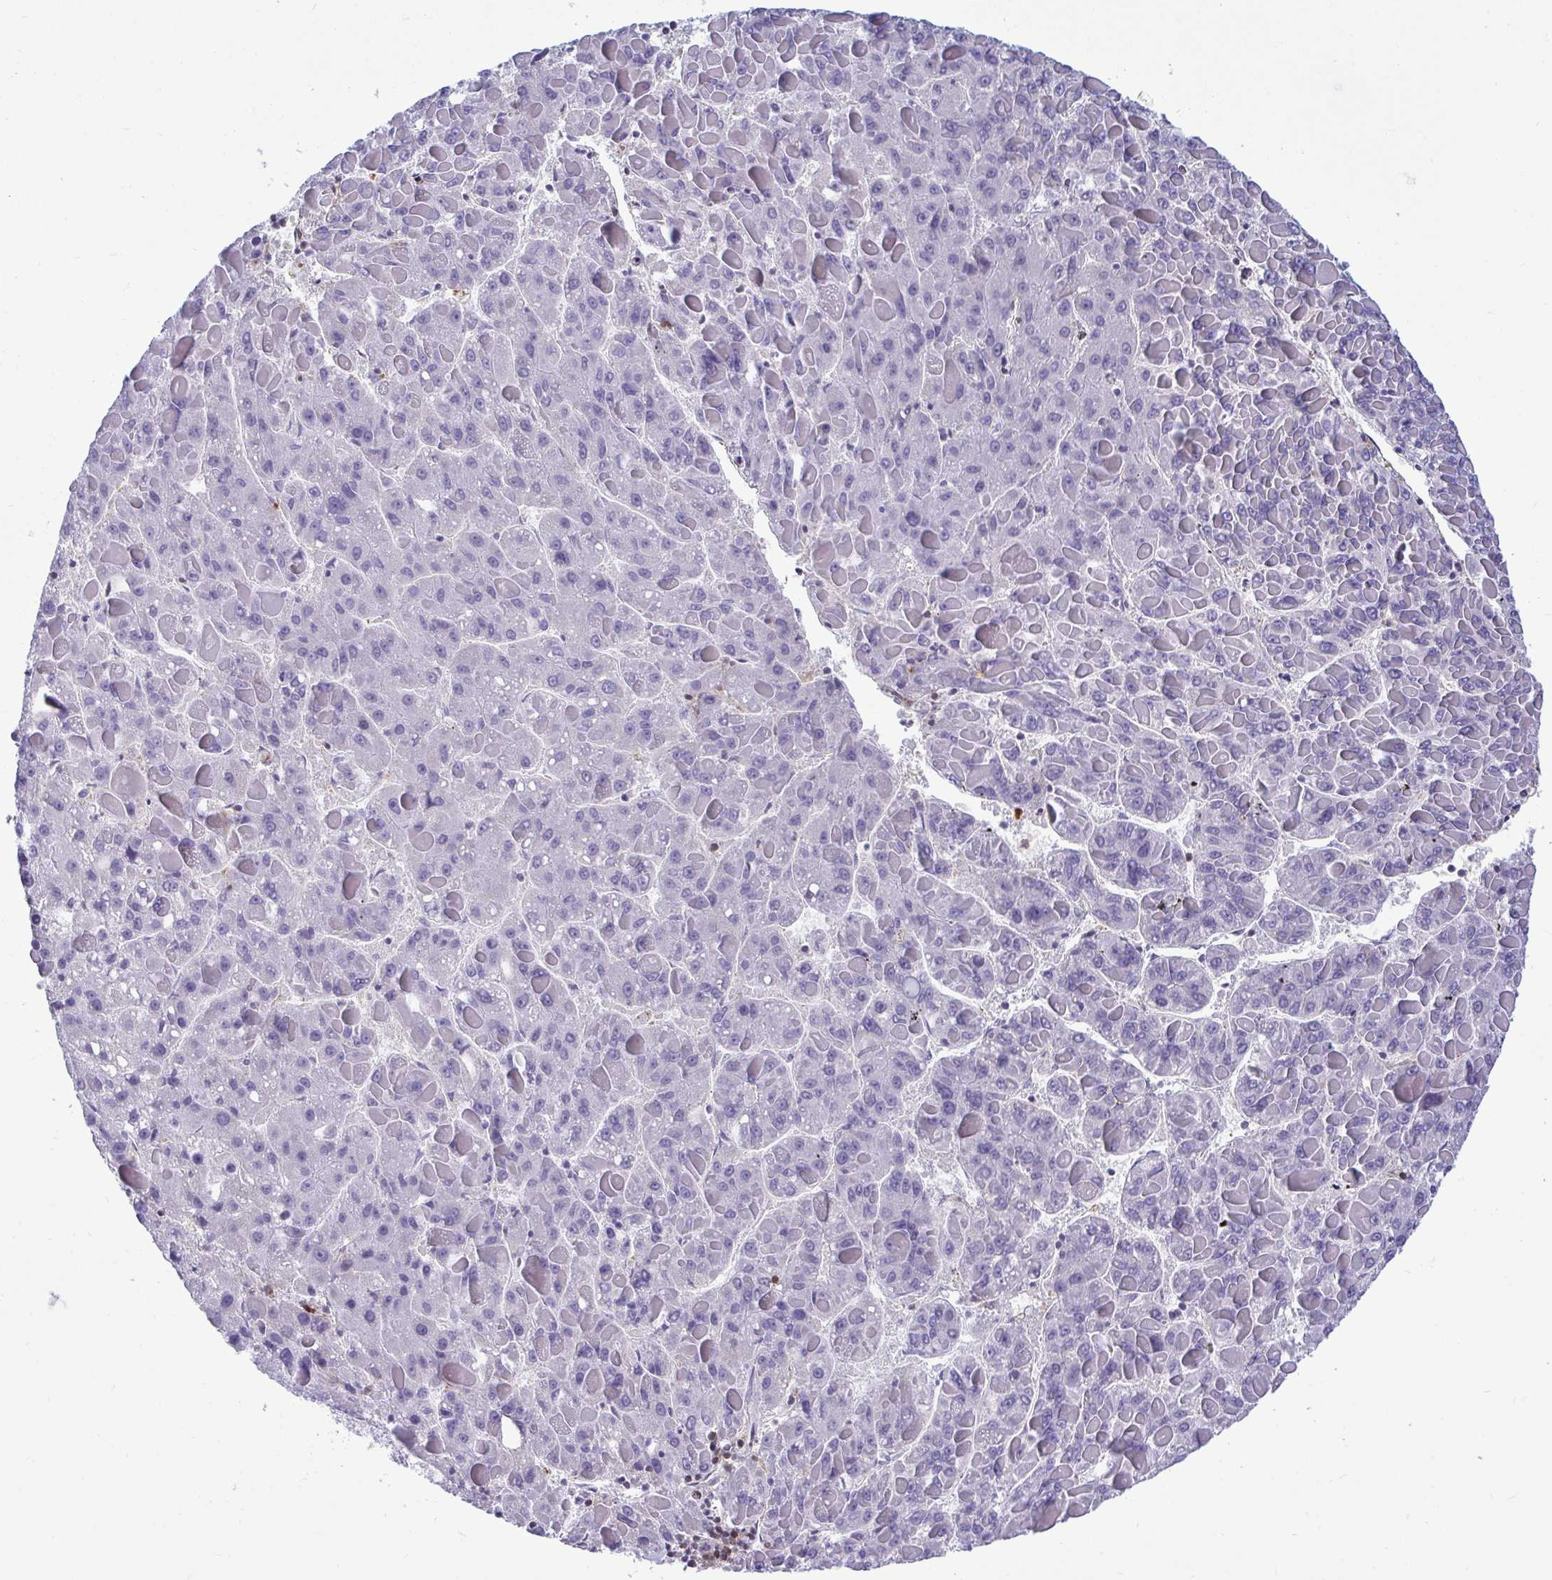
{"staining": {"intensity": "negative", "quantity": "none", "location": "none"}, "tissue": "liver cancer", "cell_type": "Tumor cells", "image_type": "cancer", "snomed": [{"axis": "morphology", "description": "Carcinoma, Hepatocellular, NOS"}, {"axis": "topography", "description": "Liver"}], "caption": "Tumor cells show no significant staining in liver cancer.", "gene": "SLC30A6", "patient": {"sex": "female", "age": 82}}